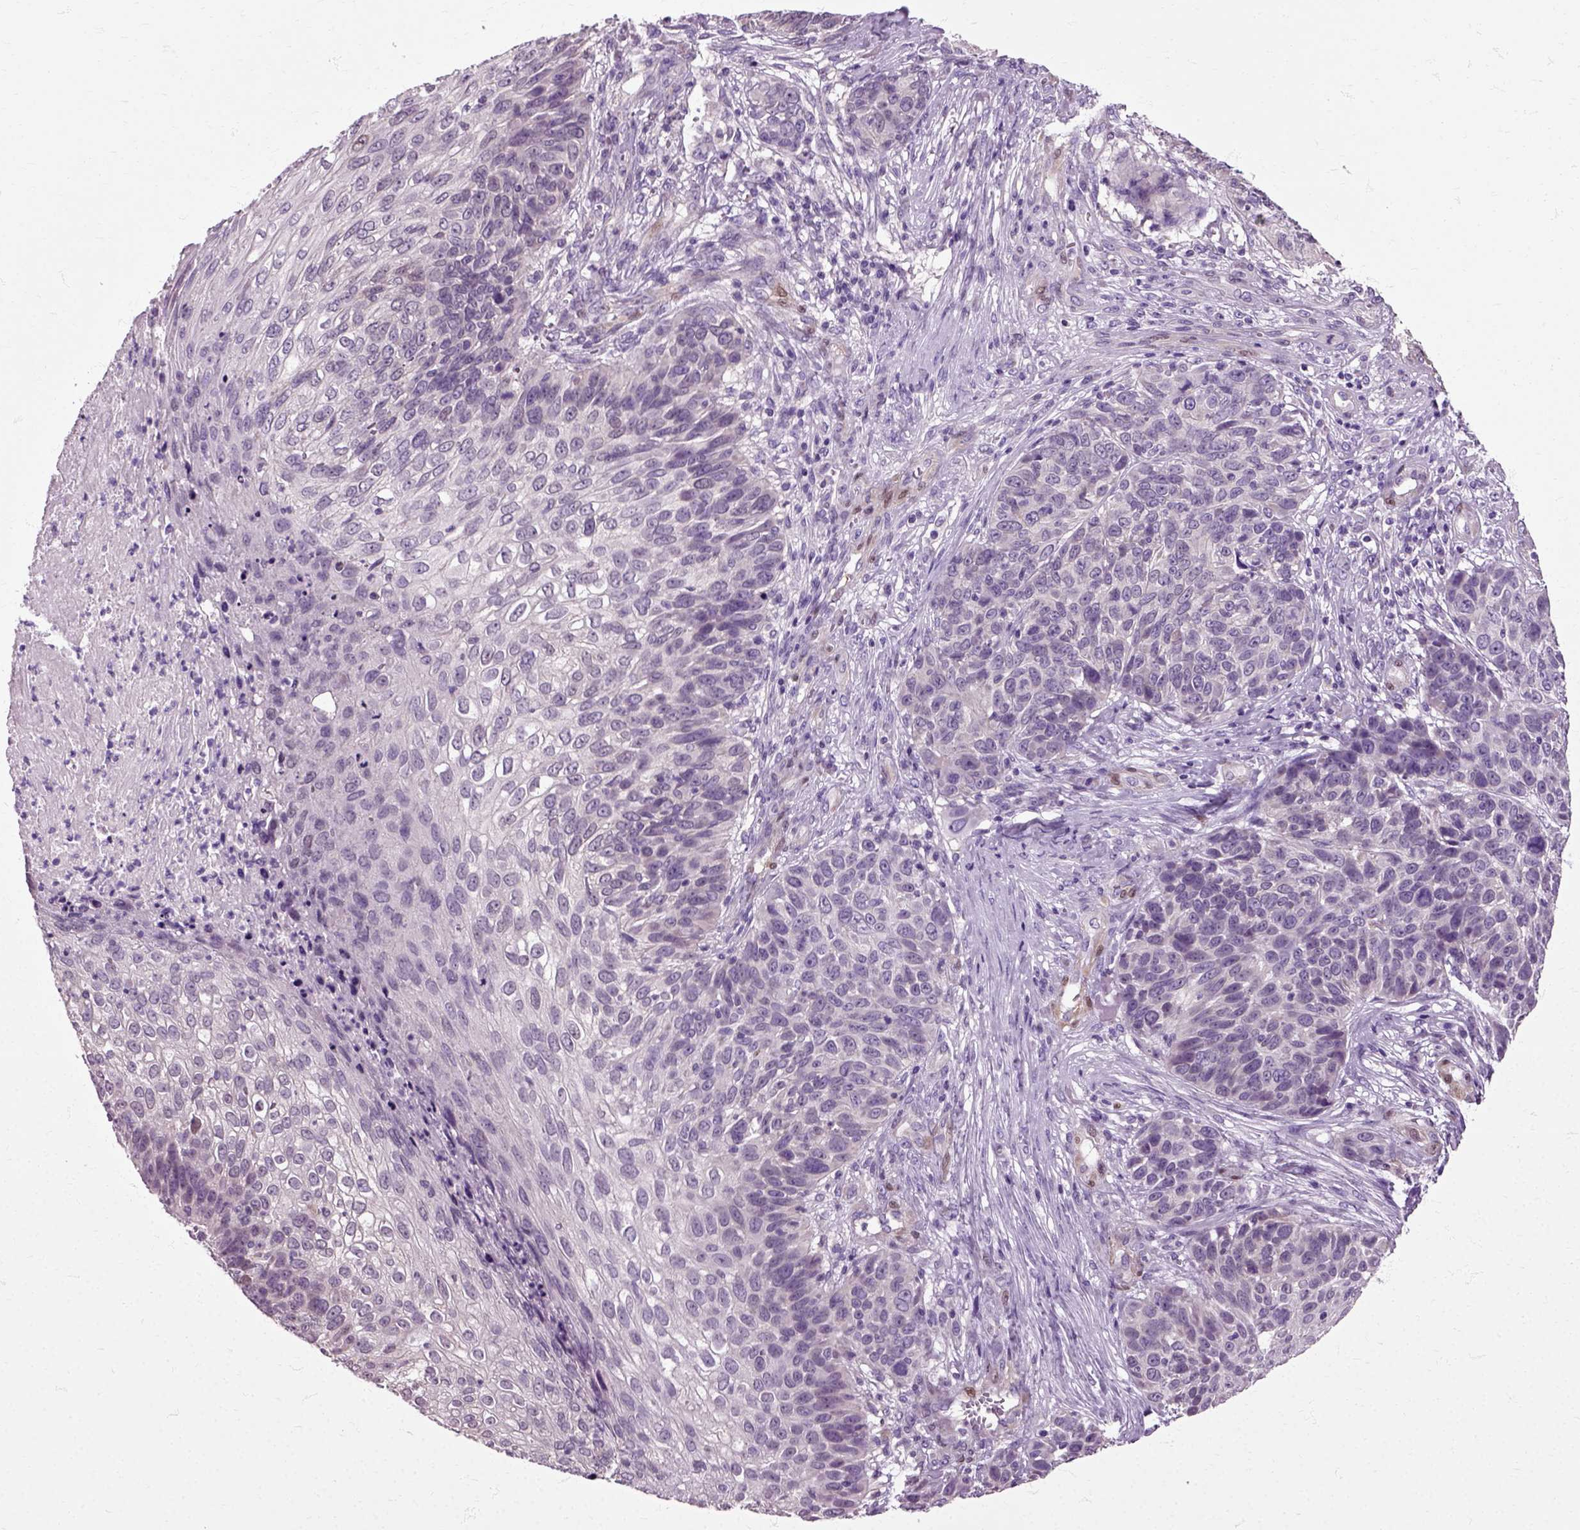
{"staining": {"intensity": "negative", "quantity": "none", "location": "none"}, "tissue": "skin cancer", "cell_type": "Tumor cells", "image_type": "cancer", "snomed": [{"axis": "morphology", "description": "Squamous cell carcinoma, NOS"}, {"axis": "topography", "description": "Skin"}], "caption": "There is no significant expression in tumor cells of skin cancer (squamous cell carcinoma).", "gene": "HSPA2", "patient": {"sex": "male", "age": 92}}